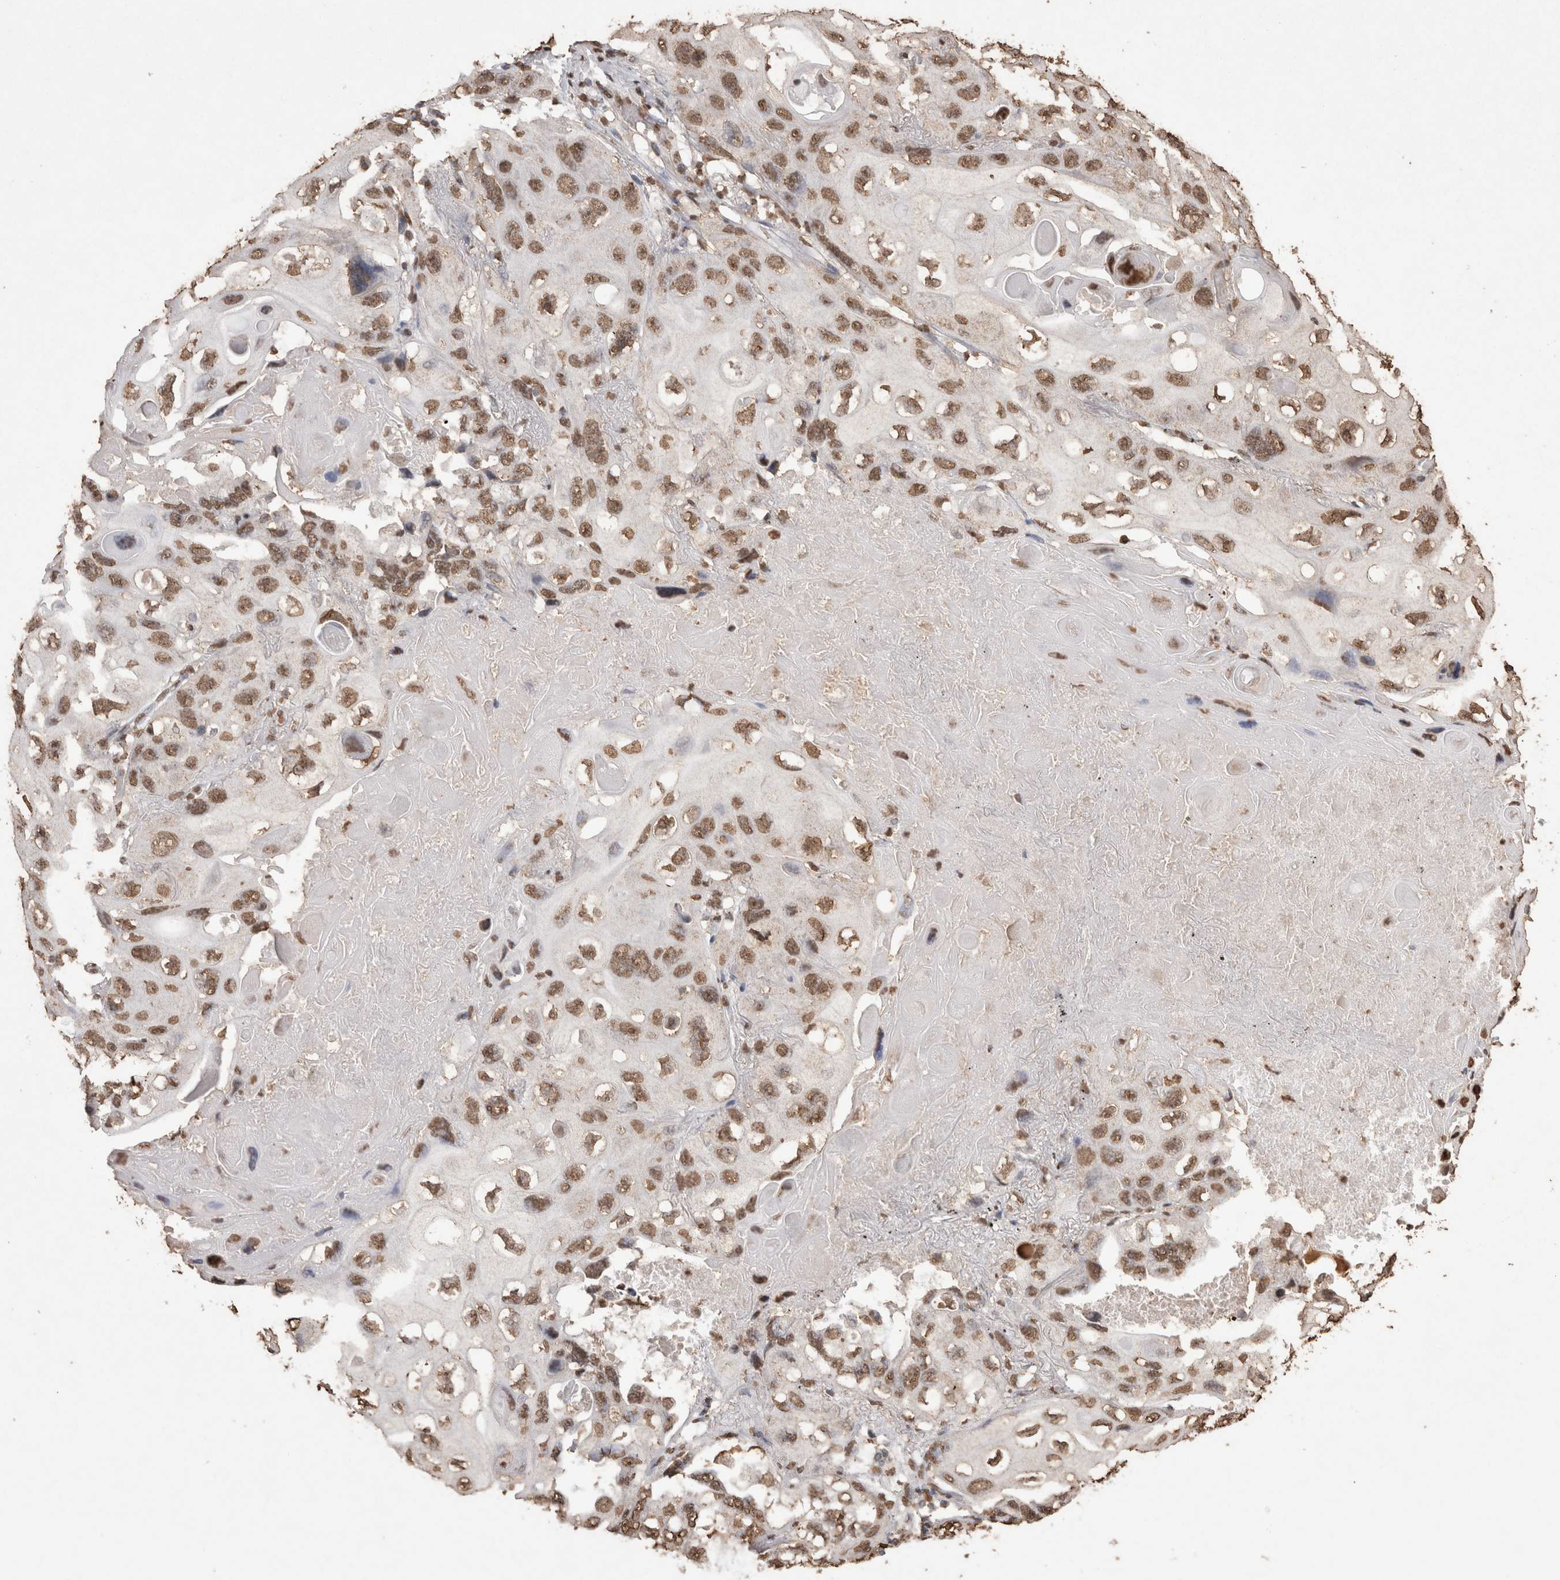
{"staining": {"intensity": "moderate", "quantity": ">75%", "location": "nuclear"}, "tissue": "lung cancer", "cell_type": "Tumor cells", "image_type": "cancer", "snomed": [{"axis": "morphology", "description": "Squamous cell carcinoma, NOS"}, {"axis": "topography", "description": "Lung"}], "caption": "IHC (DAB) staining of human squamous cell carcinoma (lung) exhibits moderate nuclear protein positivity in approximately >75% of tumor cells.", "gene": "POU5F1", "patient": {"sex": "female", "age": 73}}